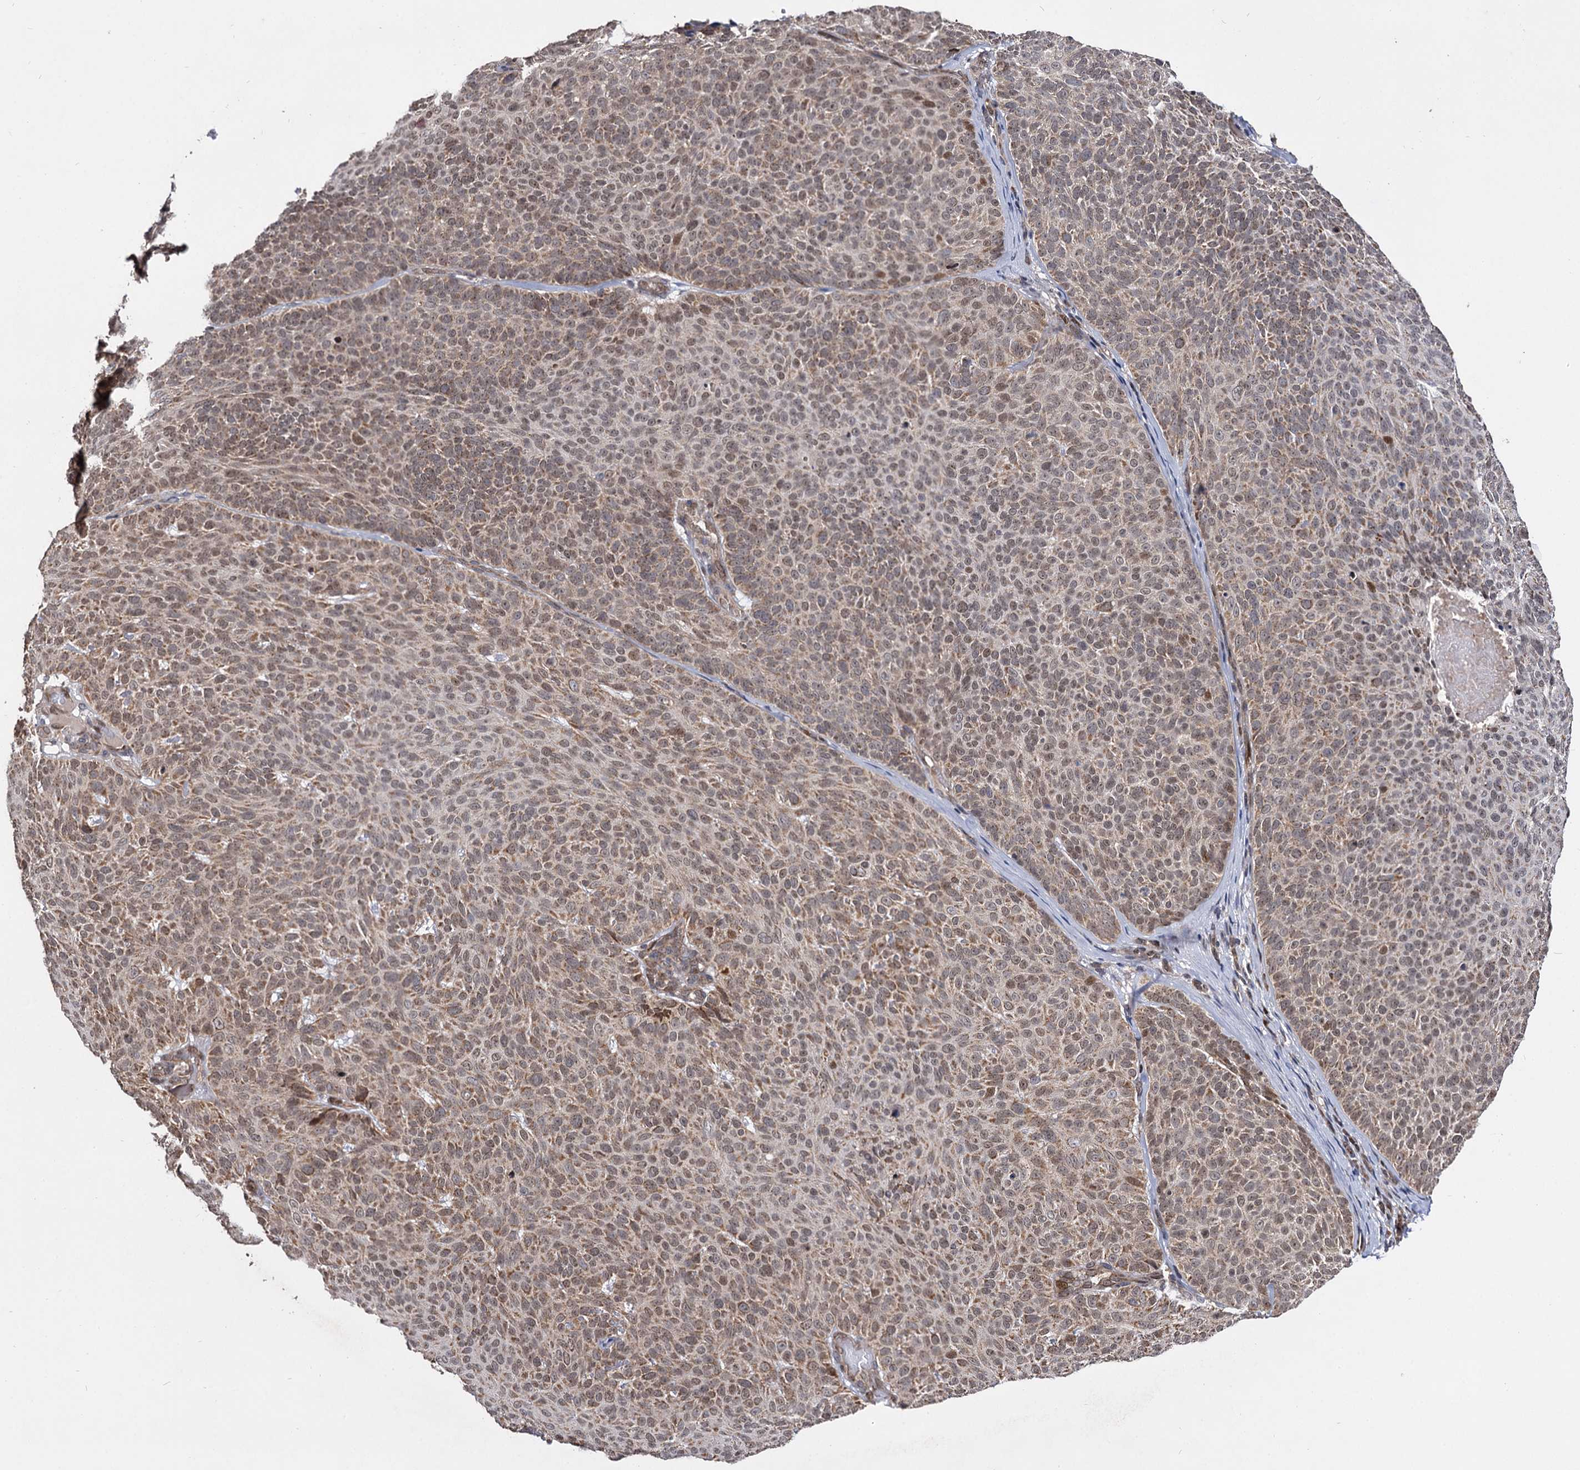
{"staining": {"intensity": "moderate", "quantity": ">75%", "location": "cytoplasmic/membranous,nuclear"}, "tissue": "skin cancer", "cell_type": "Tumor cells", "image_type": "cancer", "snomed": [{"axis": "morphology", "description": "Basal cell carcinoma"}, {"axis": "topography", "description": "Skin"}], "caption": "Protein analysis of skin cancer (basal cell carcinoma) tissue exhibits moderate cytoplasmic/membranous and nuclear positivity in about >75% of tumor cells.", "gene": "CEP76", "patient": {"sex": "male", "age": 85}}